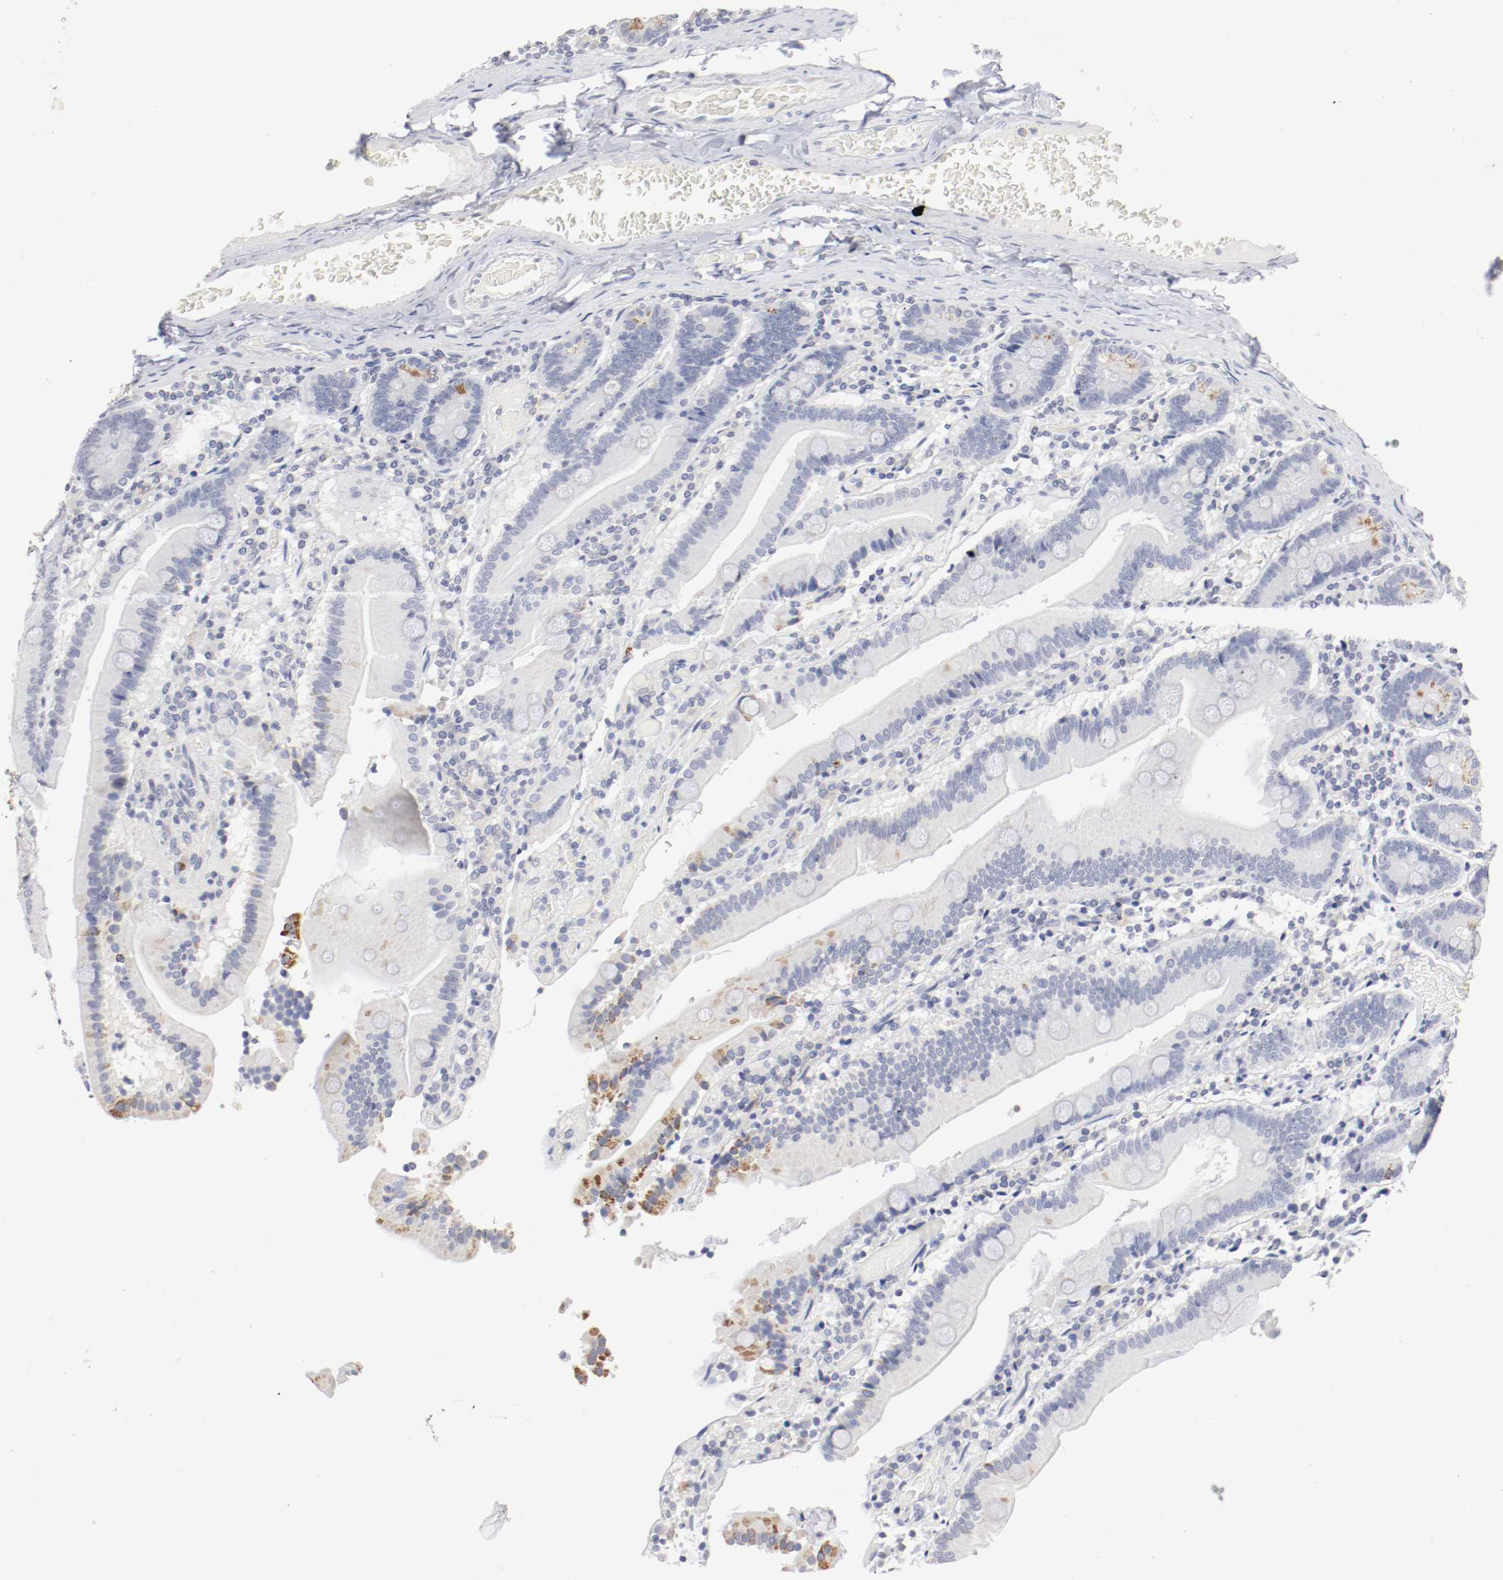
{"staining": {"intensity": "moderate", "quantity": "<25%", "location": "cytoplasmic/membranous"}, "tissue": "duodenum", "cell_type": "Glandular cells", "image_type": "normal", "snomed": [{"axis": "morphology", "description": "Normal tissue, NOS"}, {"axis": "topography", "description": "Duodenum"}], "caption": "Human duodenum stained with a brown dye reveals moderate cytoplasmic/membranous positive expression in approximately <25% of glandular cells.", "gene": "ITGAX", "patient": {"sex": "female", "age": 53}}